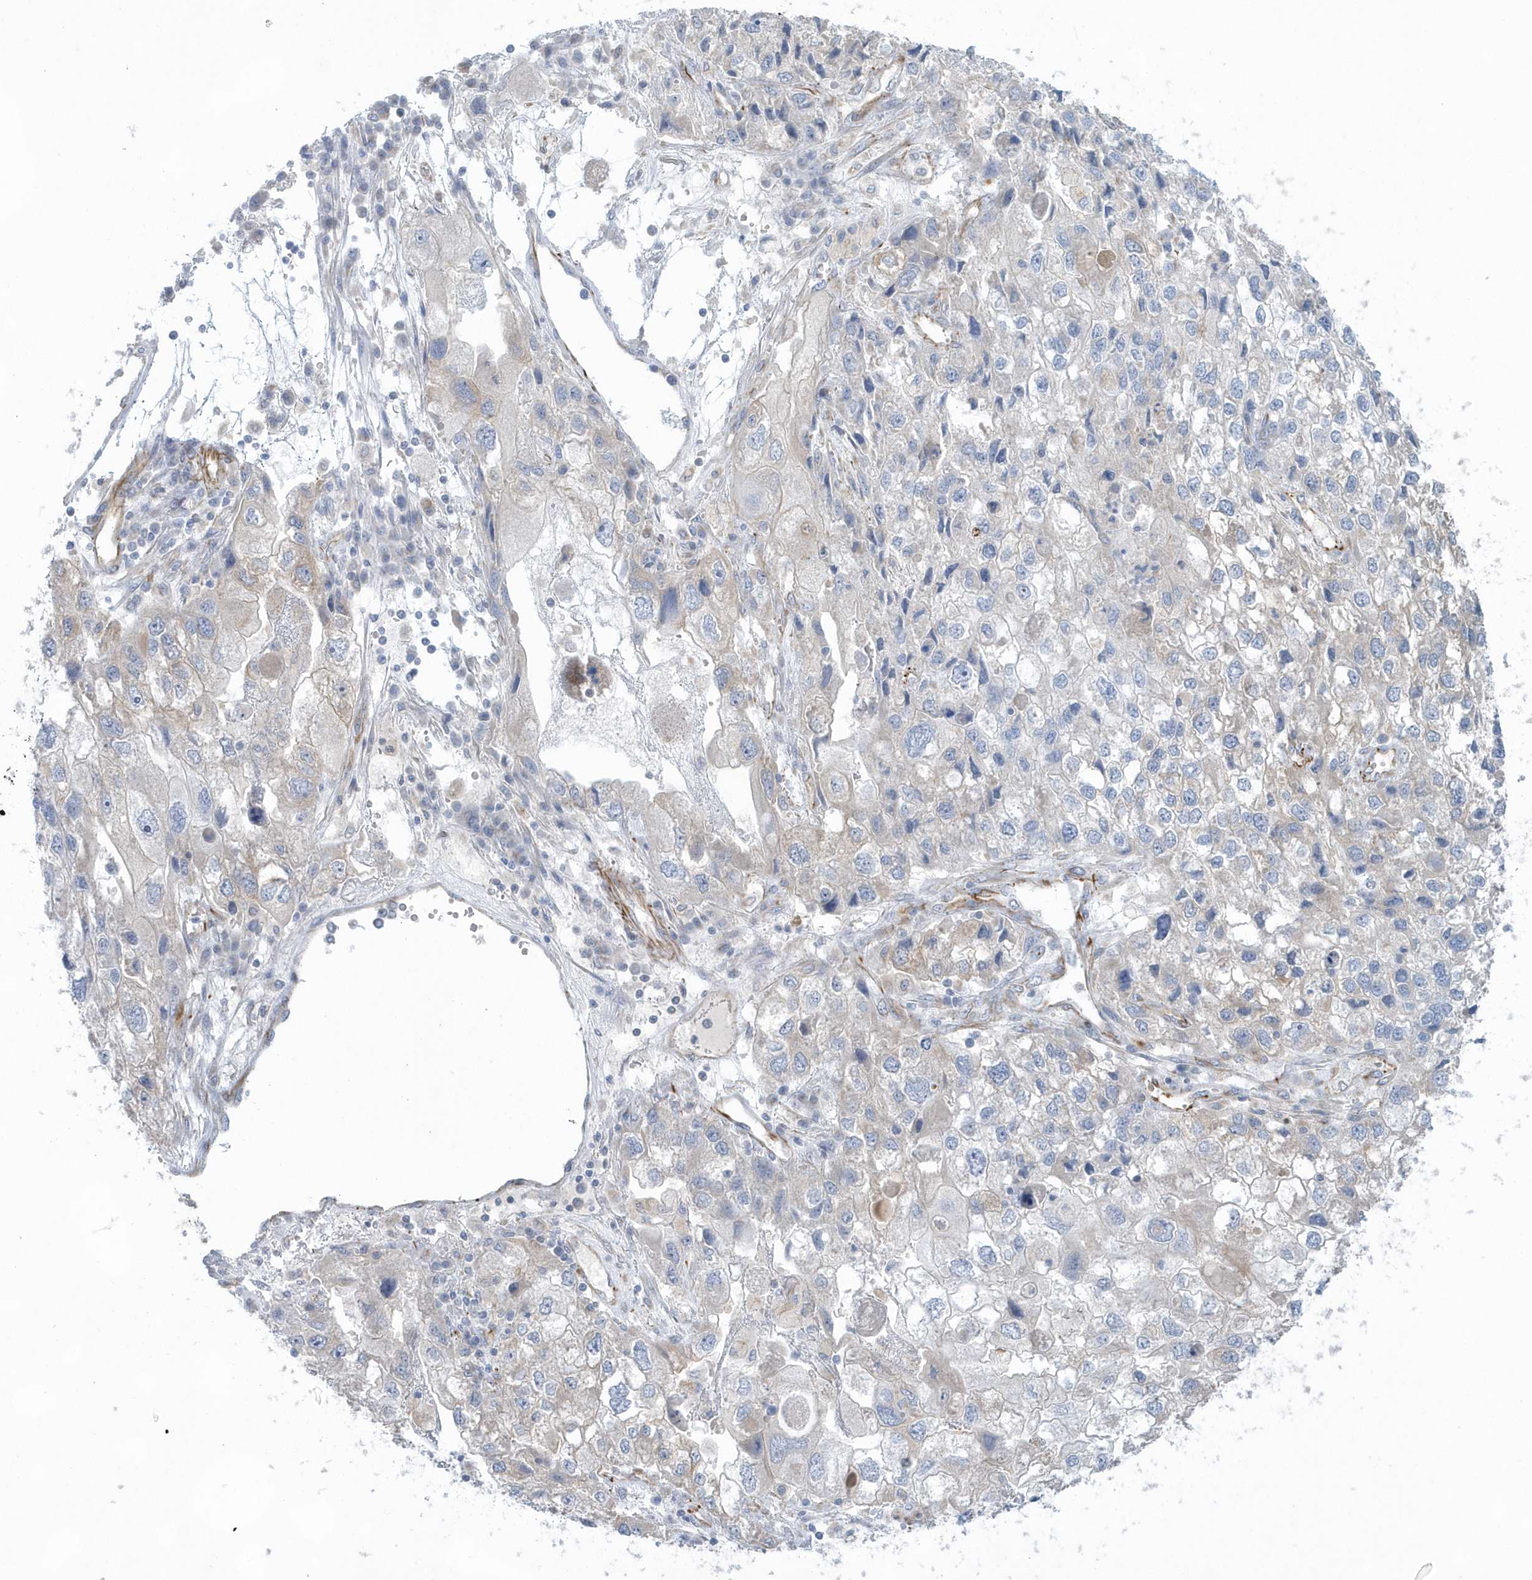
{"staining": {"intensity": "negative", "quantity": "none", "location": "none"}, "tissue": "endometrial cancer", "cell_type": "Tumor cells", "image_type": "cancer", "snomed": [{"axis": "morphology", "description": "Adenocarcinoma, NOS"}, {"axis": "topography", "description": "Endometrium"}], "caption": "This is a histopathology image of immunohistochemistry staining of endometrial cancer (adenocarcinoma), which shows no expression in tumor cells.", "gene": "RAB17", "patient": {"sex": "female", "age": 49}}